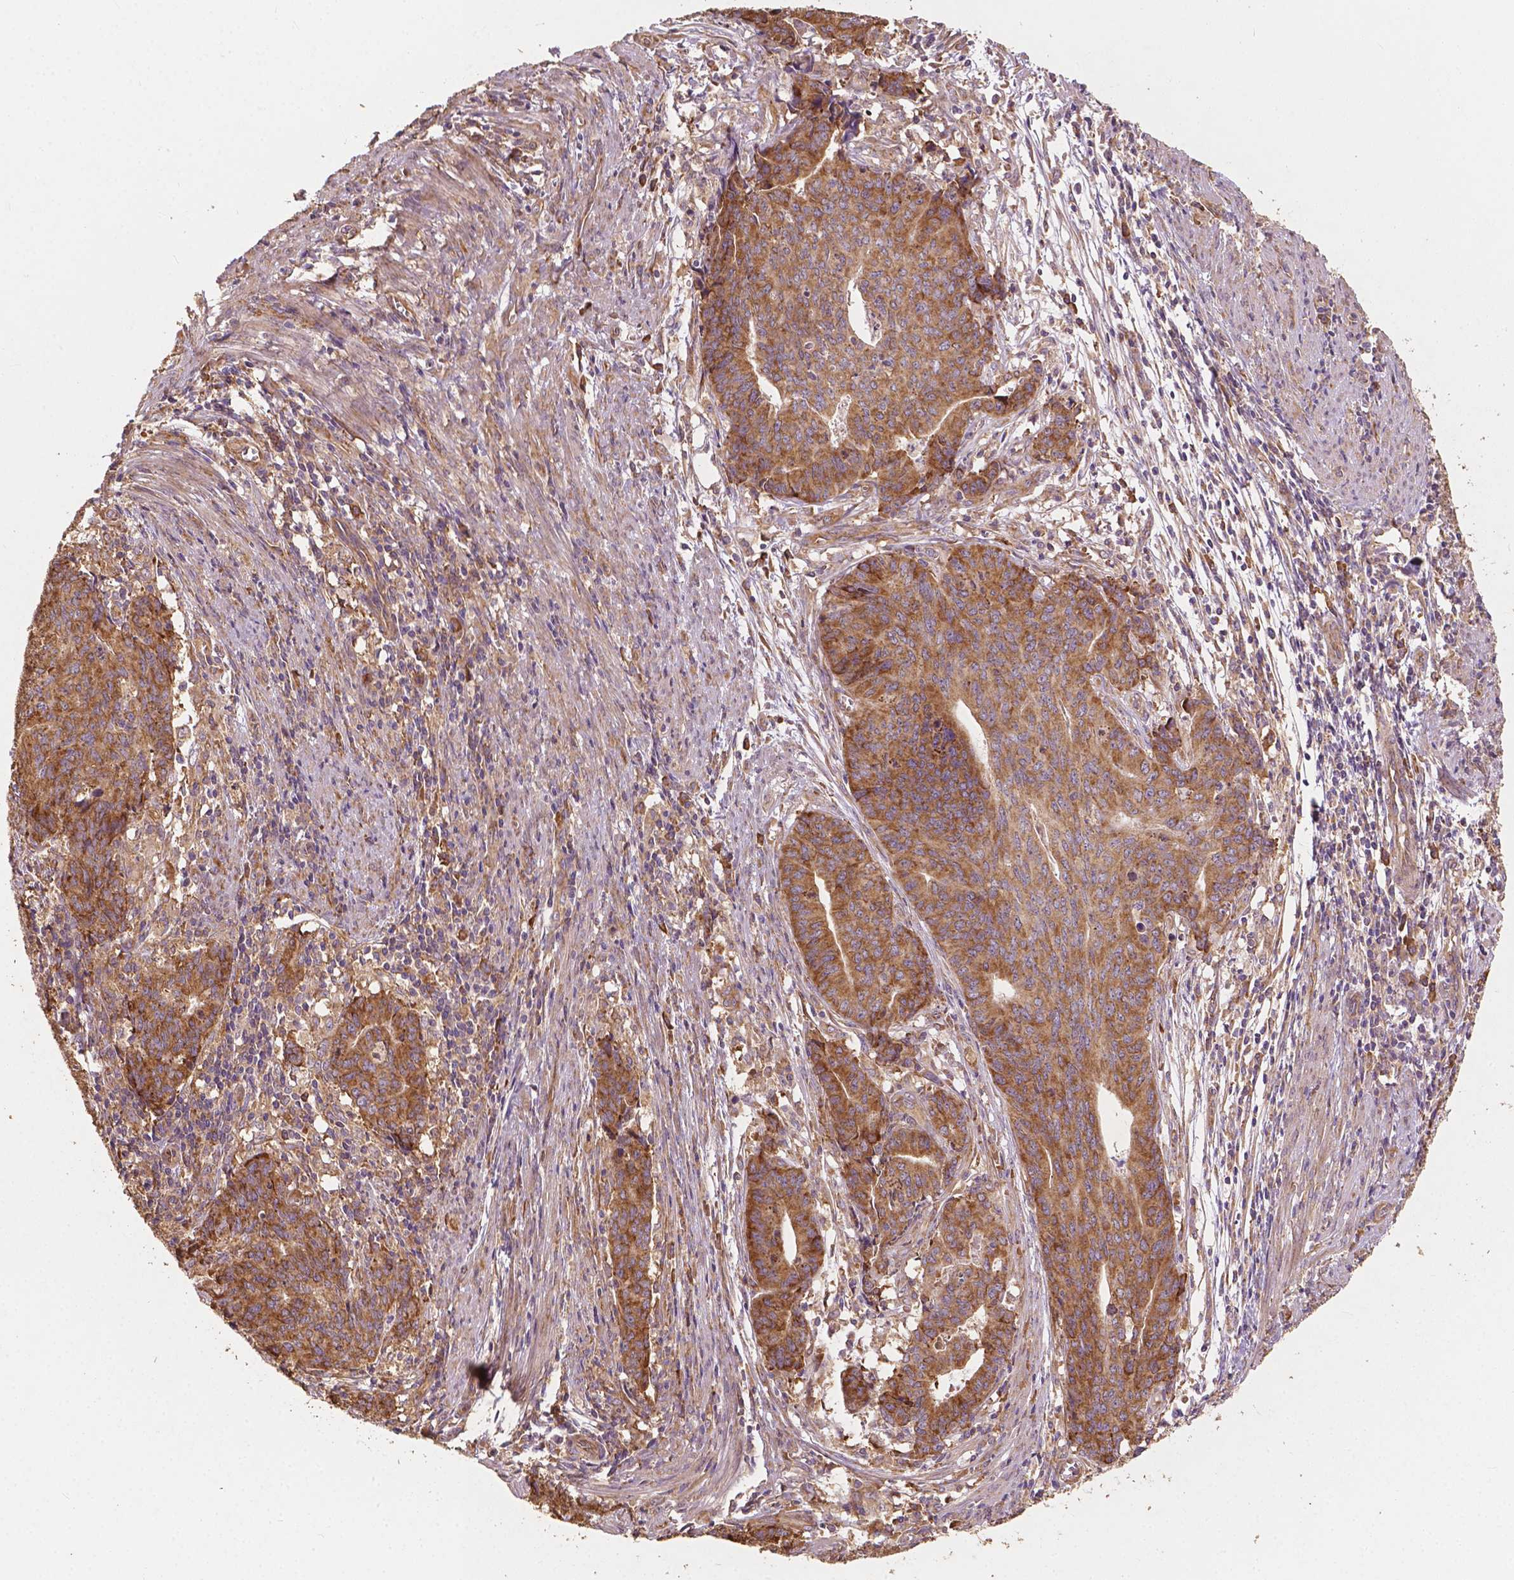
{"staining": {"intensity": "strong", "quantity": ">75%", "location": "cytoplasmic/membranous"}, "tissue": "endometrial cancer", "cell_type": "Tumor cells", "image_type": "cancer", "snomed": [{"axis": "morphology", "description": "Adenocarcinoma, NOS"}, {"axis": "topography", "description": "Endometrium"}], "caption": "Immunohistochemical staining of human endometrial cancer (adenocarcinoma) demonstrates high levels of strong cytoplasmic/membranous positivity in about >75% of tumor cells. Ihc stains the protein in brown and the nuclei are stained blue.", "gene": "G3BP1", "patient": {"sex": "female", "age": 59}}